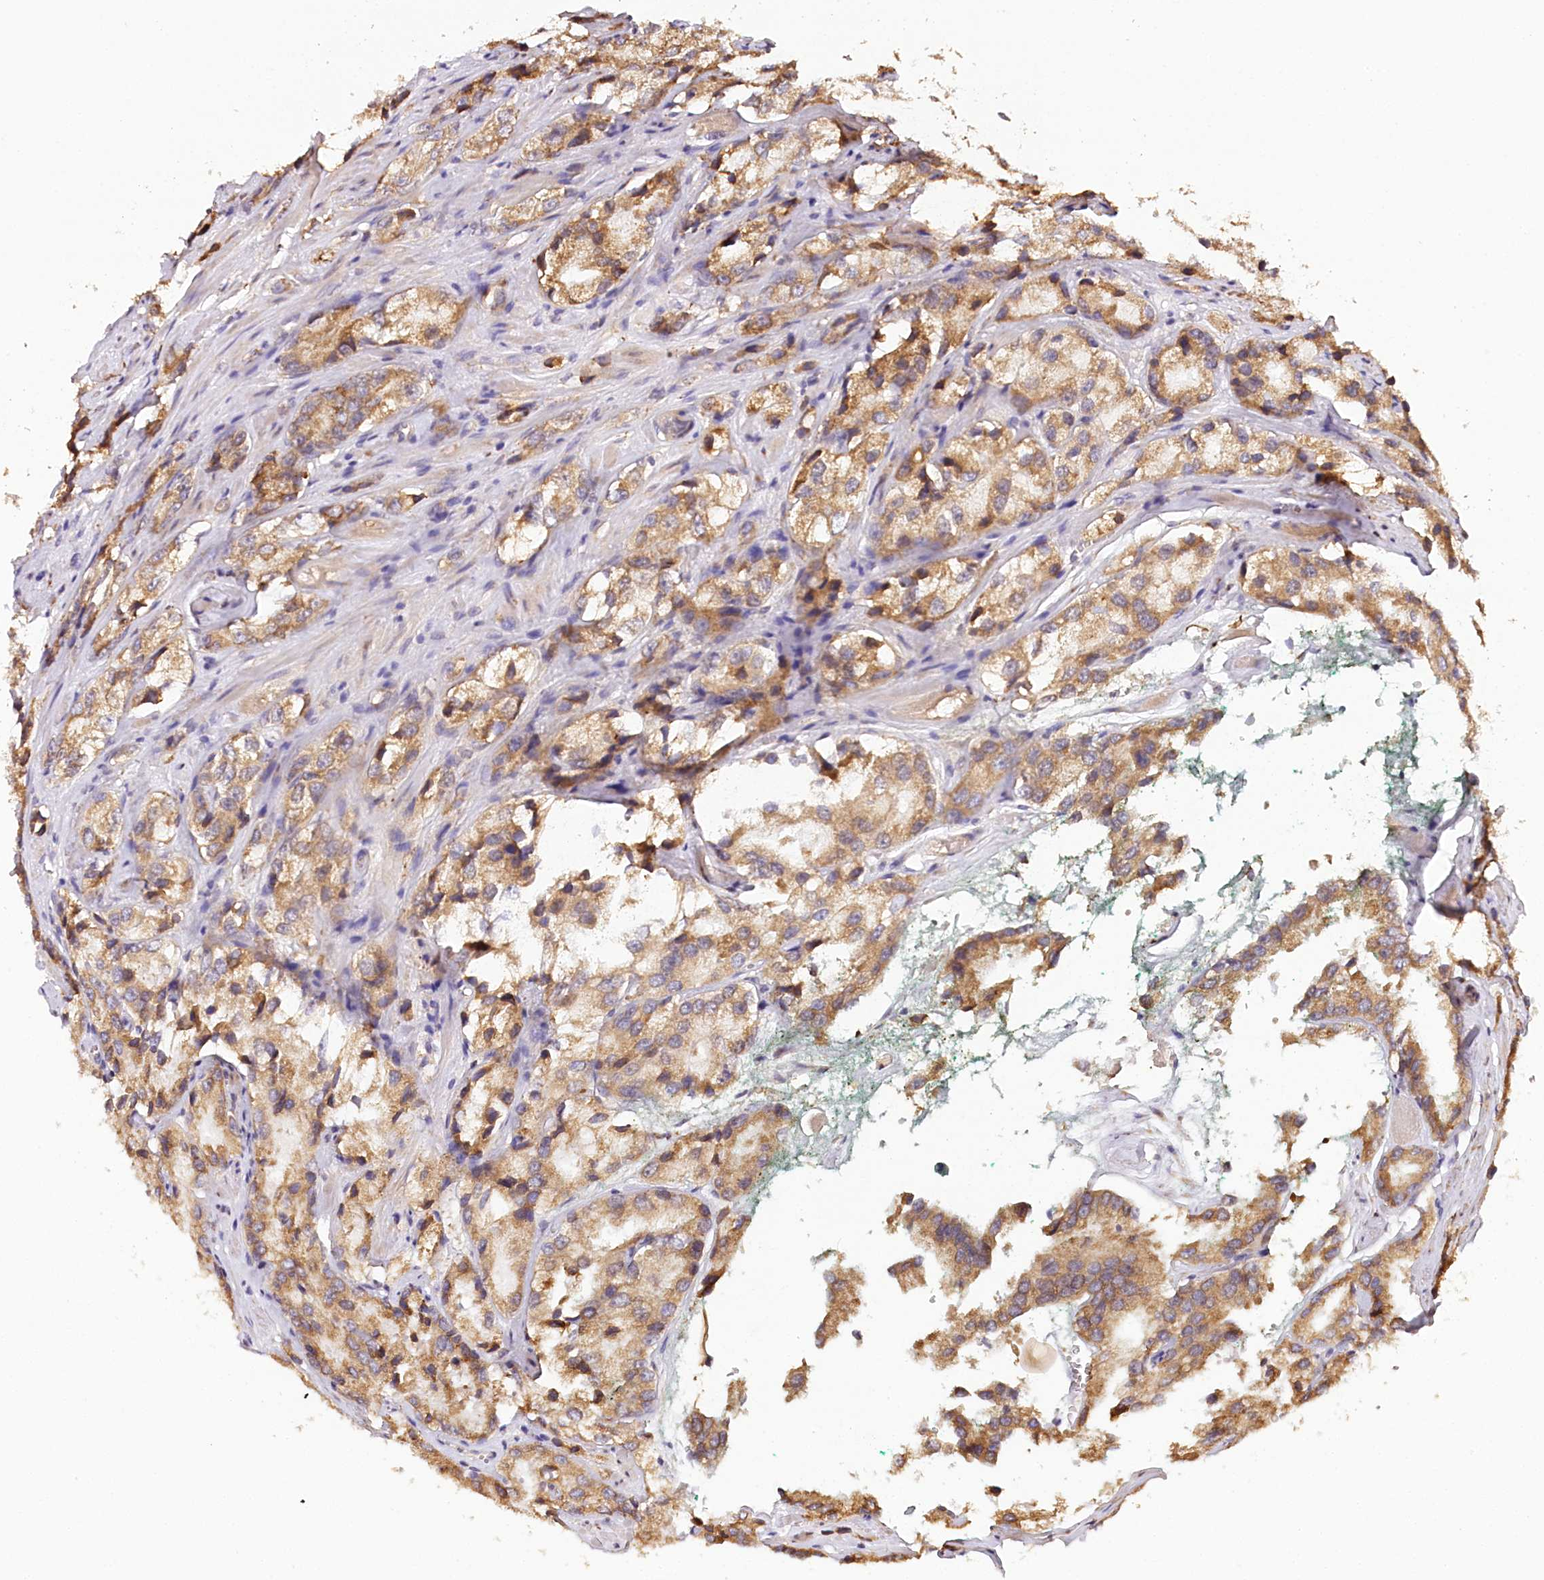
{"staining": {"intensity": "moderate", "quantity": ">75%", "location": "cytoplasmic/membranous"}, "tissue": "prostate cancer", "cell_type": "Tumor cells", "image_type": "cancer", "snomed": [{"axis": "morphology", "description": "Adenocarcinoma, High grade"}, {"axis": "topography", "description": "Prostate"}], "caption": "A high-resolution photomicrograph shows immunohistochemistry (IHC) staining of prostate cancer, which displays moderate cytoplasmic/membranous positivity in approximately >75% of tumor cells. (DAB = brown stain, brightfield microscopy at high magnification).", "gene": "VEGFA", "patient": {"sex": "male", "age": 66}}